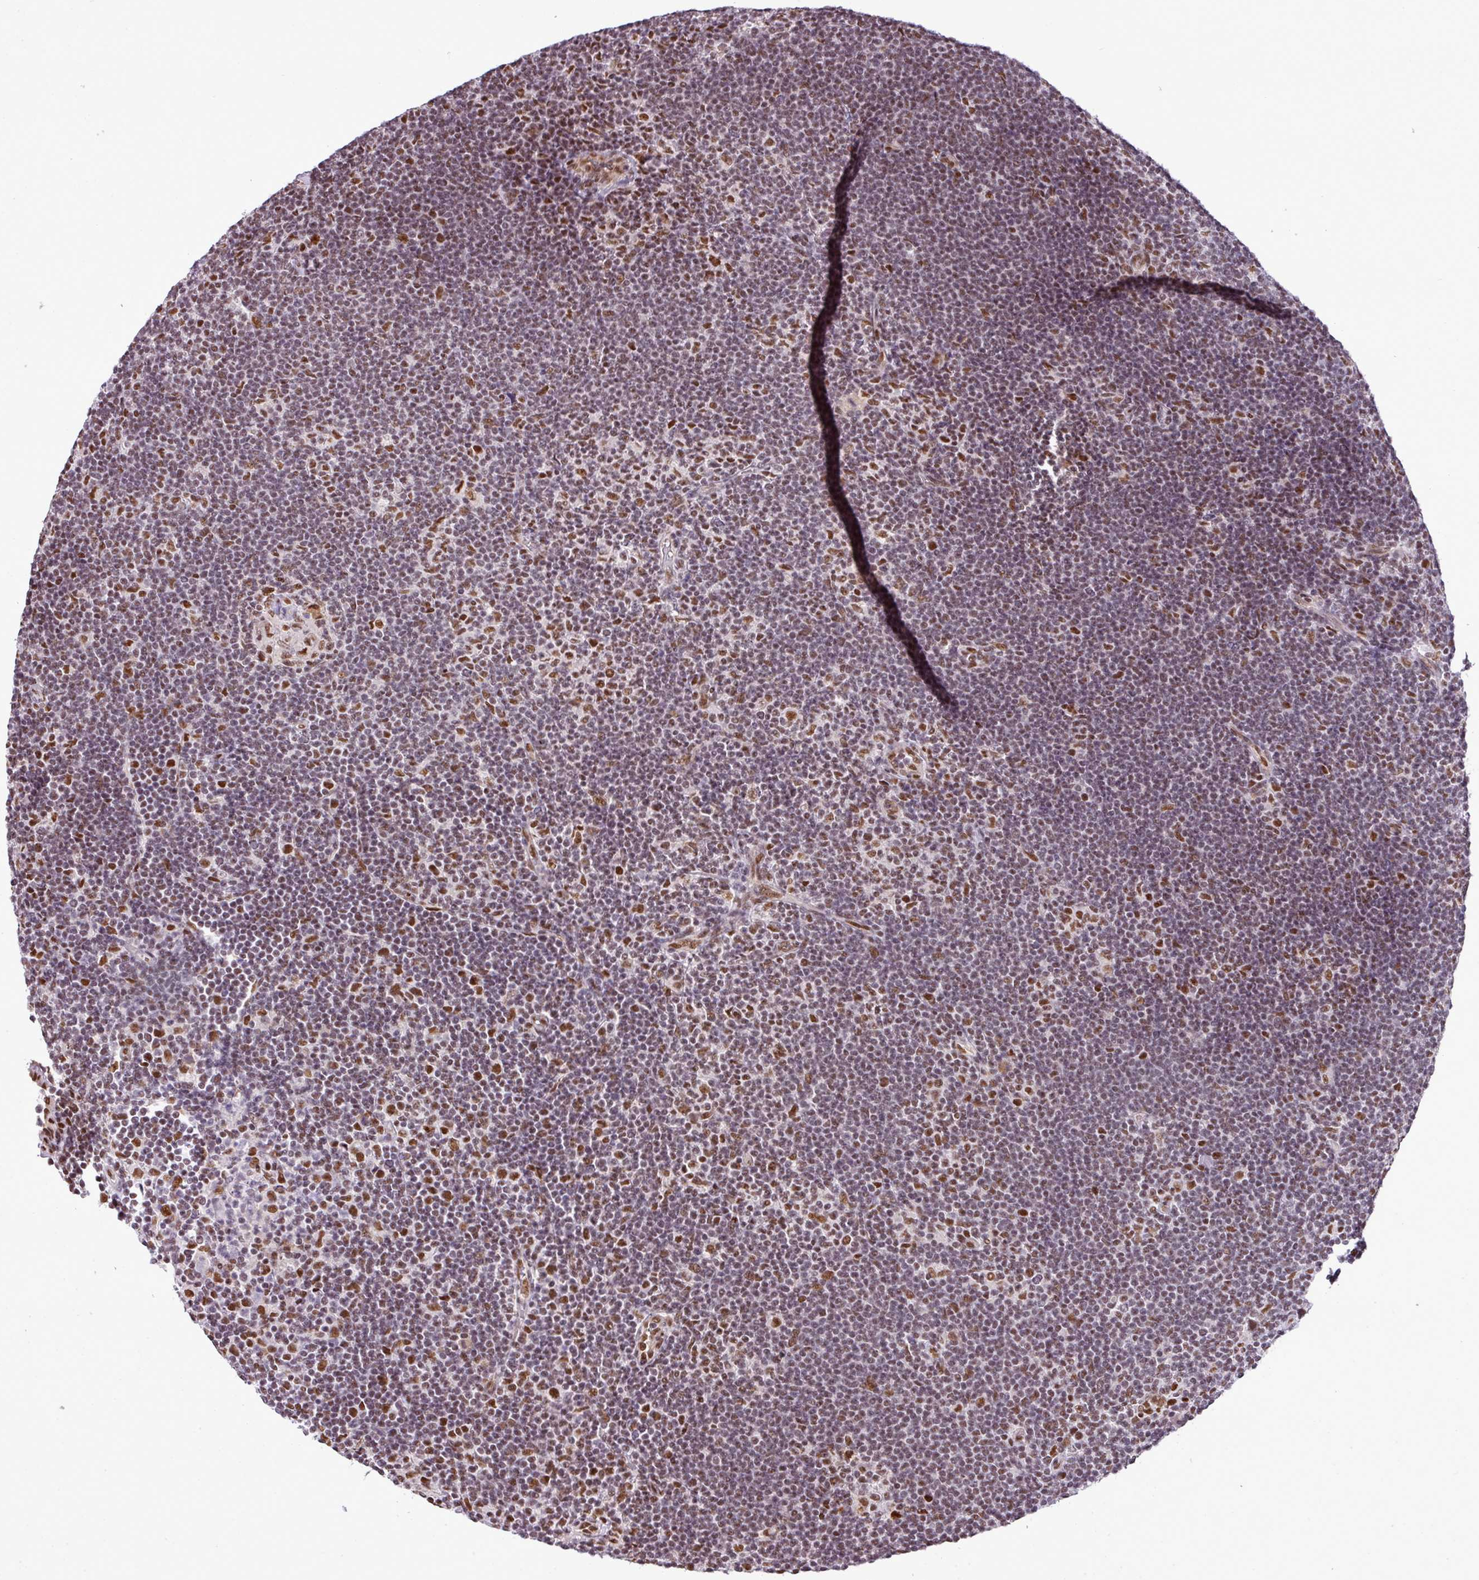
{"staining": {"intensity": "moderate", "quantity": ">75%", "location": "nuclear"}, "tissue": "lymphoma", "cell_type": "Tumor cells", "image_type": "cancer", "snomed": [{"axis": "morphology", "description": "Hodgkin's disease, NOS"}, {"axis": "topography", "description": "Lymph node"}], "caption": "An immunohistochemistry histopathology image of tumor tissue is shown. Protein staining in brown highlights moderate nuclear positivity in lymphoma within tumor cells. The staining was performed using DAB to visualize the protein expression in brown, while the nuclei were stained in blue with hematoxylin (Magnification: 20x).", "gene": "PGAP4", "patient": {"sex": "female", "age": 57}}